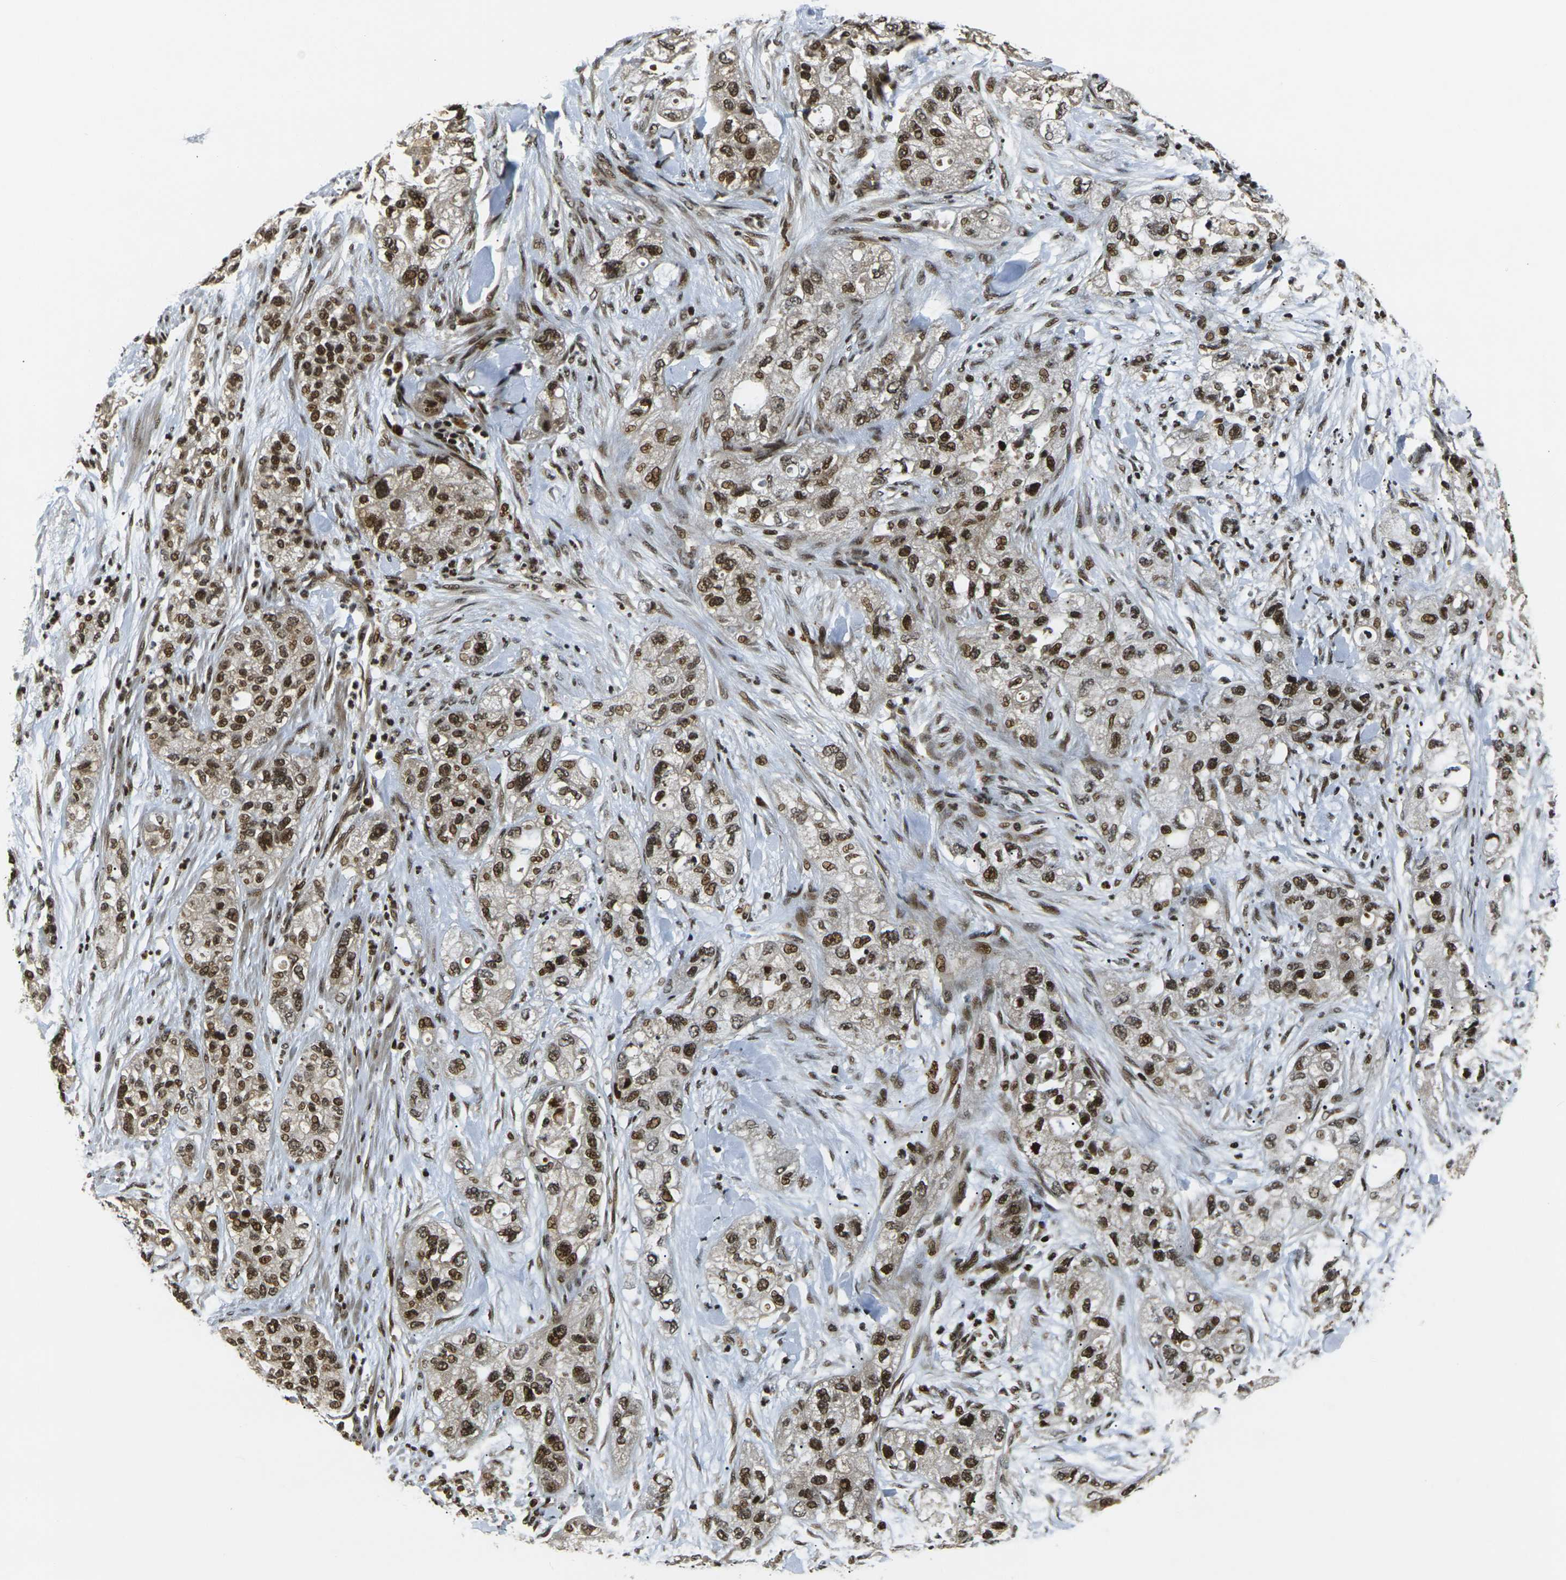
{"staining": {"intensity": "strong", "quantity": ">75%", "location": "nuclear"}, "tissue": "pancreatic cancer", "cell_type": "Tumor cells", "image_type": "cancer", "snomed": [{"axis": "morphology", "description": "Adenocarcinoma, NOS"}, {"axis": "topography", "description": "Pancreas"}], "caption": "Human adenocarcinoma (pancreatic) stained for a protein (brown) shows strong nuclear positive staining in about >75% of tumor cells.", "gene": "ACTL6A", "patient": {"sex": "female", "age": 78}}